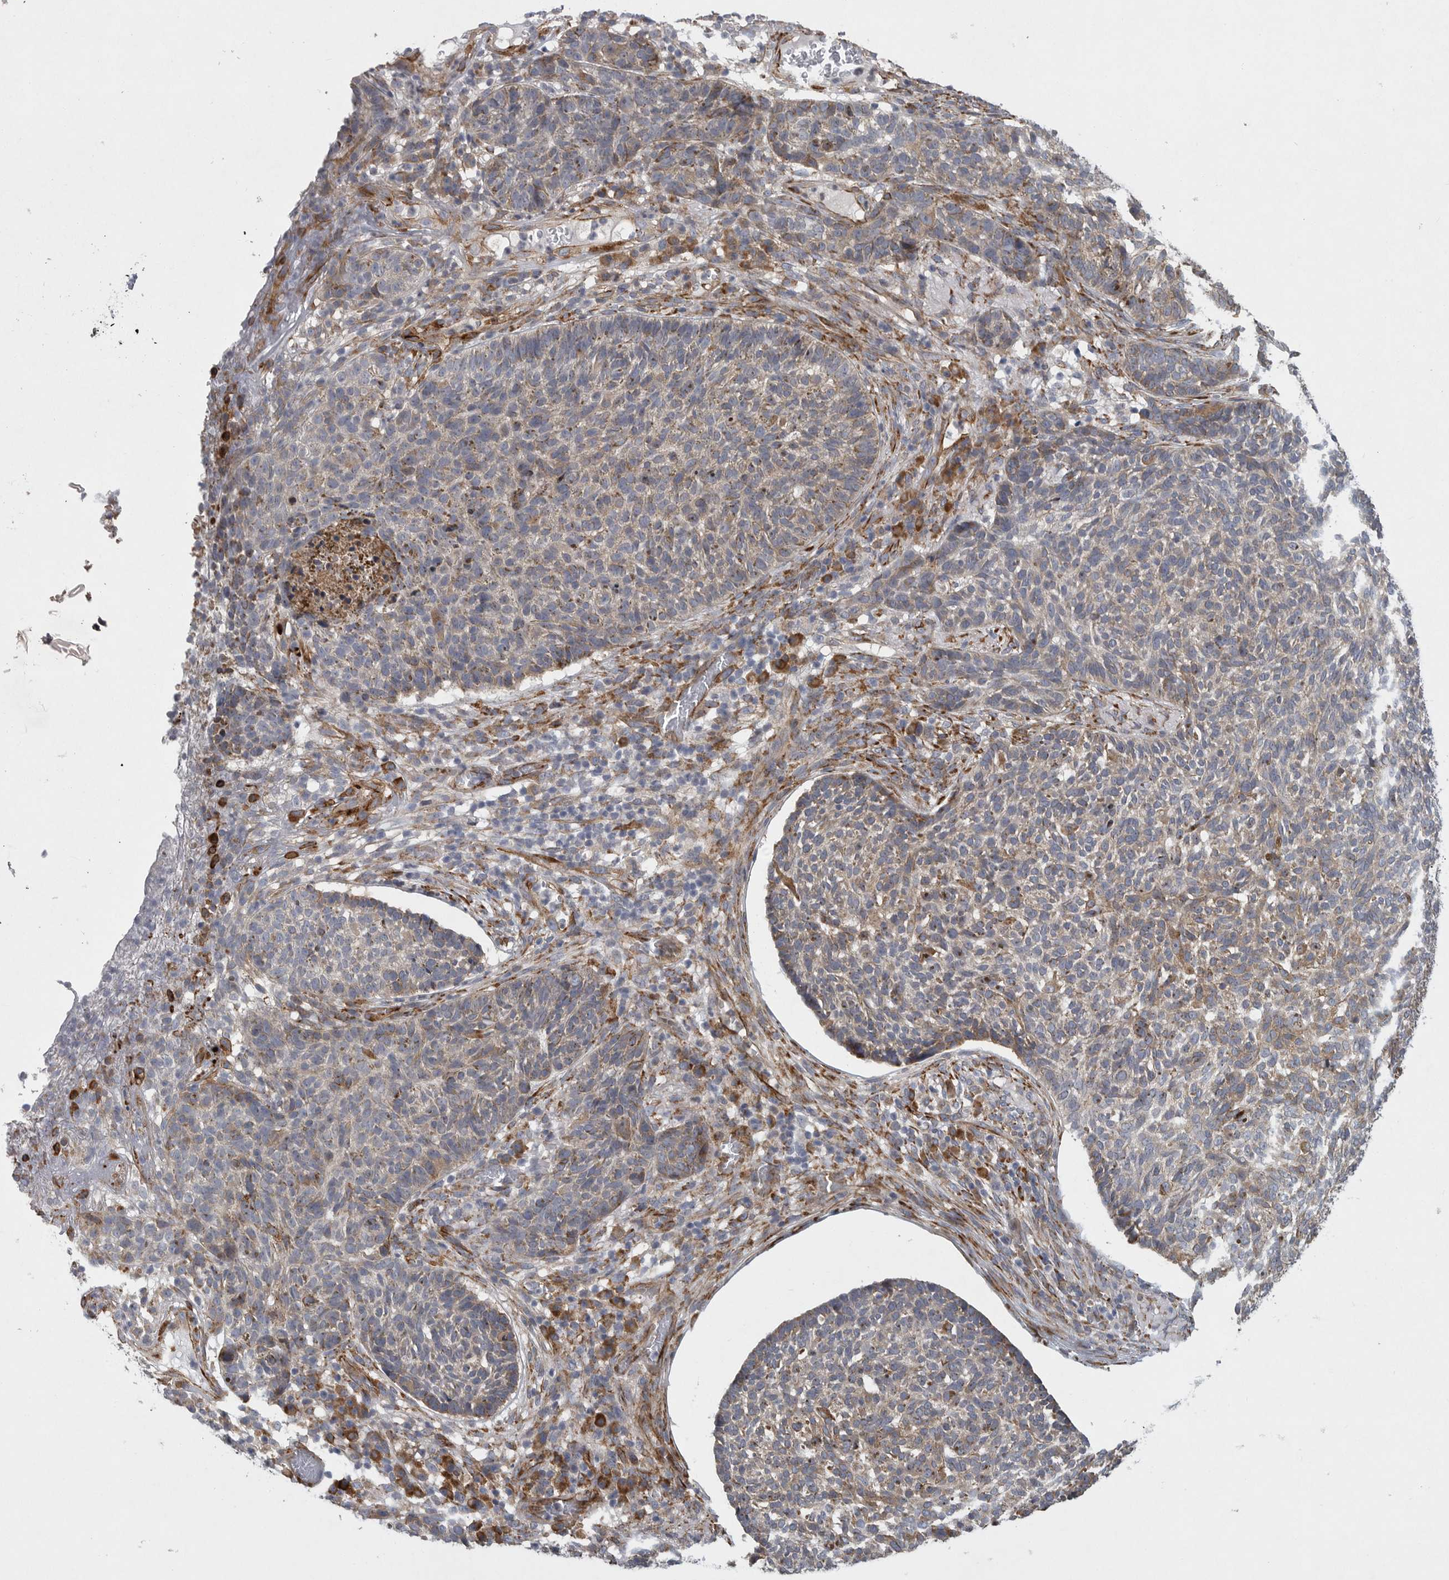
{"staining": {"intensity": "weak", "quantity": ">75%", "location": "cytoplasmic/membranous"}, "tissue": "skin cancer", "cell_type": "Tumor cells", "image_type": "cancer", "snomed": [{"axis": "morphology", "description": "Basal cell carcinoma"}, {"axis": "topography", "description": "Skin"}], "caption": "Weak cytoplasmic/membranous protein staining is seen in approximately >75% of tumor cells in skin cancer (basal cell carcinoma).", "gene": "MINPP1", "patient": {"sex": "male", "age": 85}}